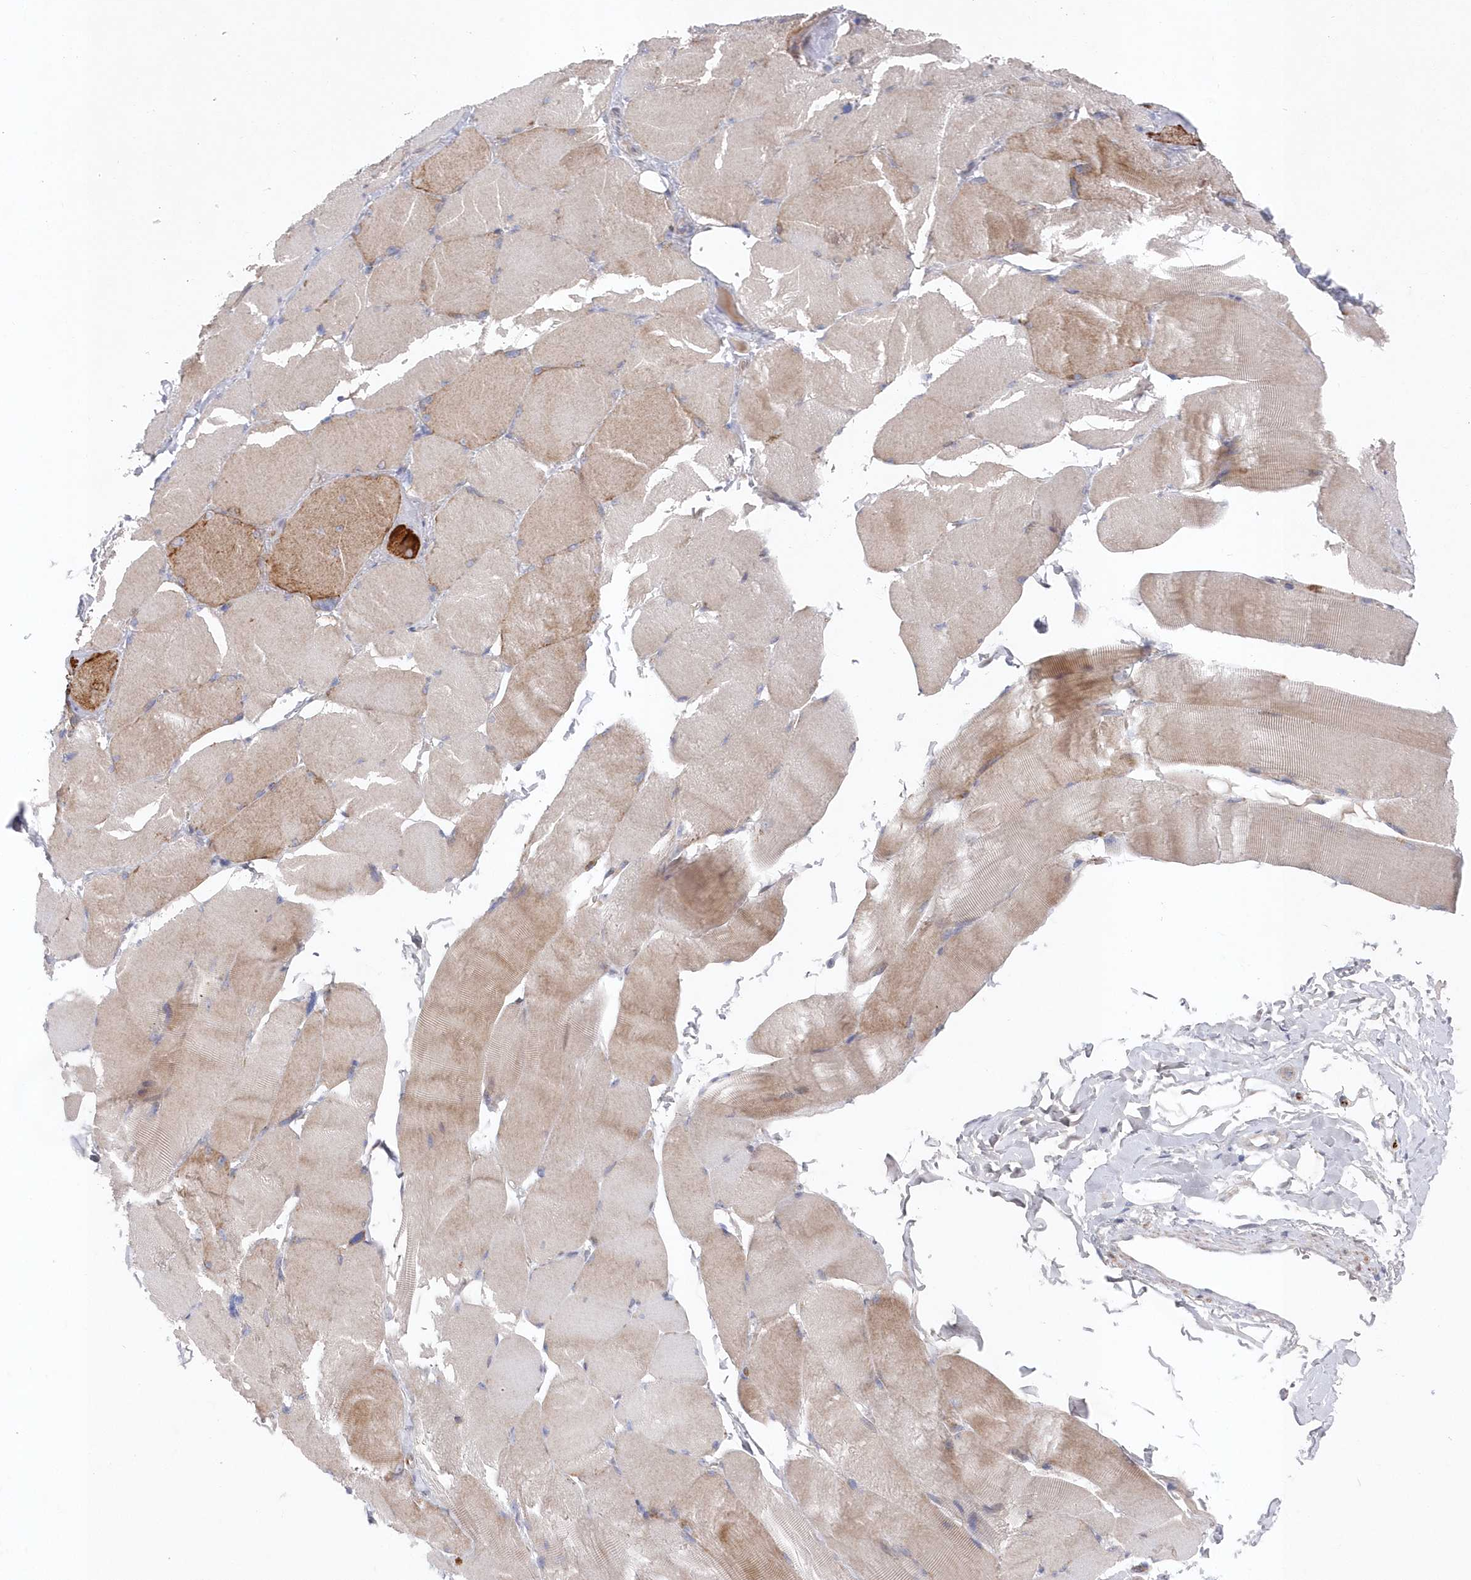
{"staining": {"intensity": "weak", "quantity": "25%-75%", "location": "cytoplasmic/membranous"}, "tissue": "skeletal muscle", "cell_type": "Myocytes", "image_type": "normal", "snomed": [{"axis": "morphology", "description": "Normal tissue, NOS"}, {"axis": "topography", "description": "Skin"}, {"axis": "topography", "description": "Skeletal muscle"}], "caption": "Immunohistochemical staining of benign human skeletal muscle demonstrates low levels of weak cytoplasmic/membranous expression in approximately 25%-75% of myocytes. The staining was performed using DAB (3,3'-diaminobenzidine) to visualize the protein expression in brown, while the nuclei were stained in blue with hematoxylin (Magnification: 20x).", "gene": "KIAA1586", "patient": {"sex": "male", "age": 83}}